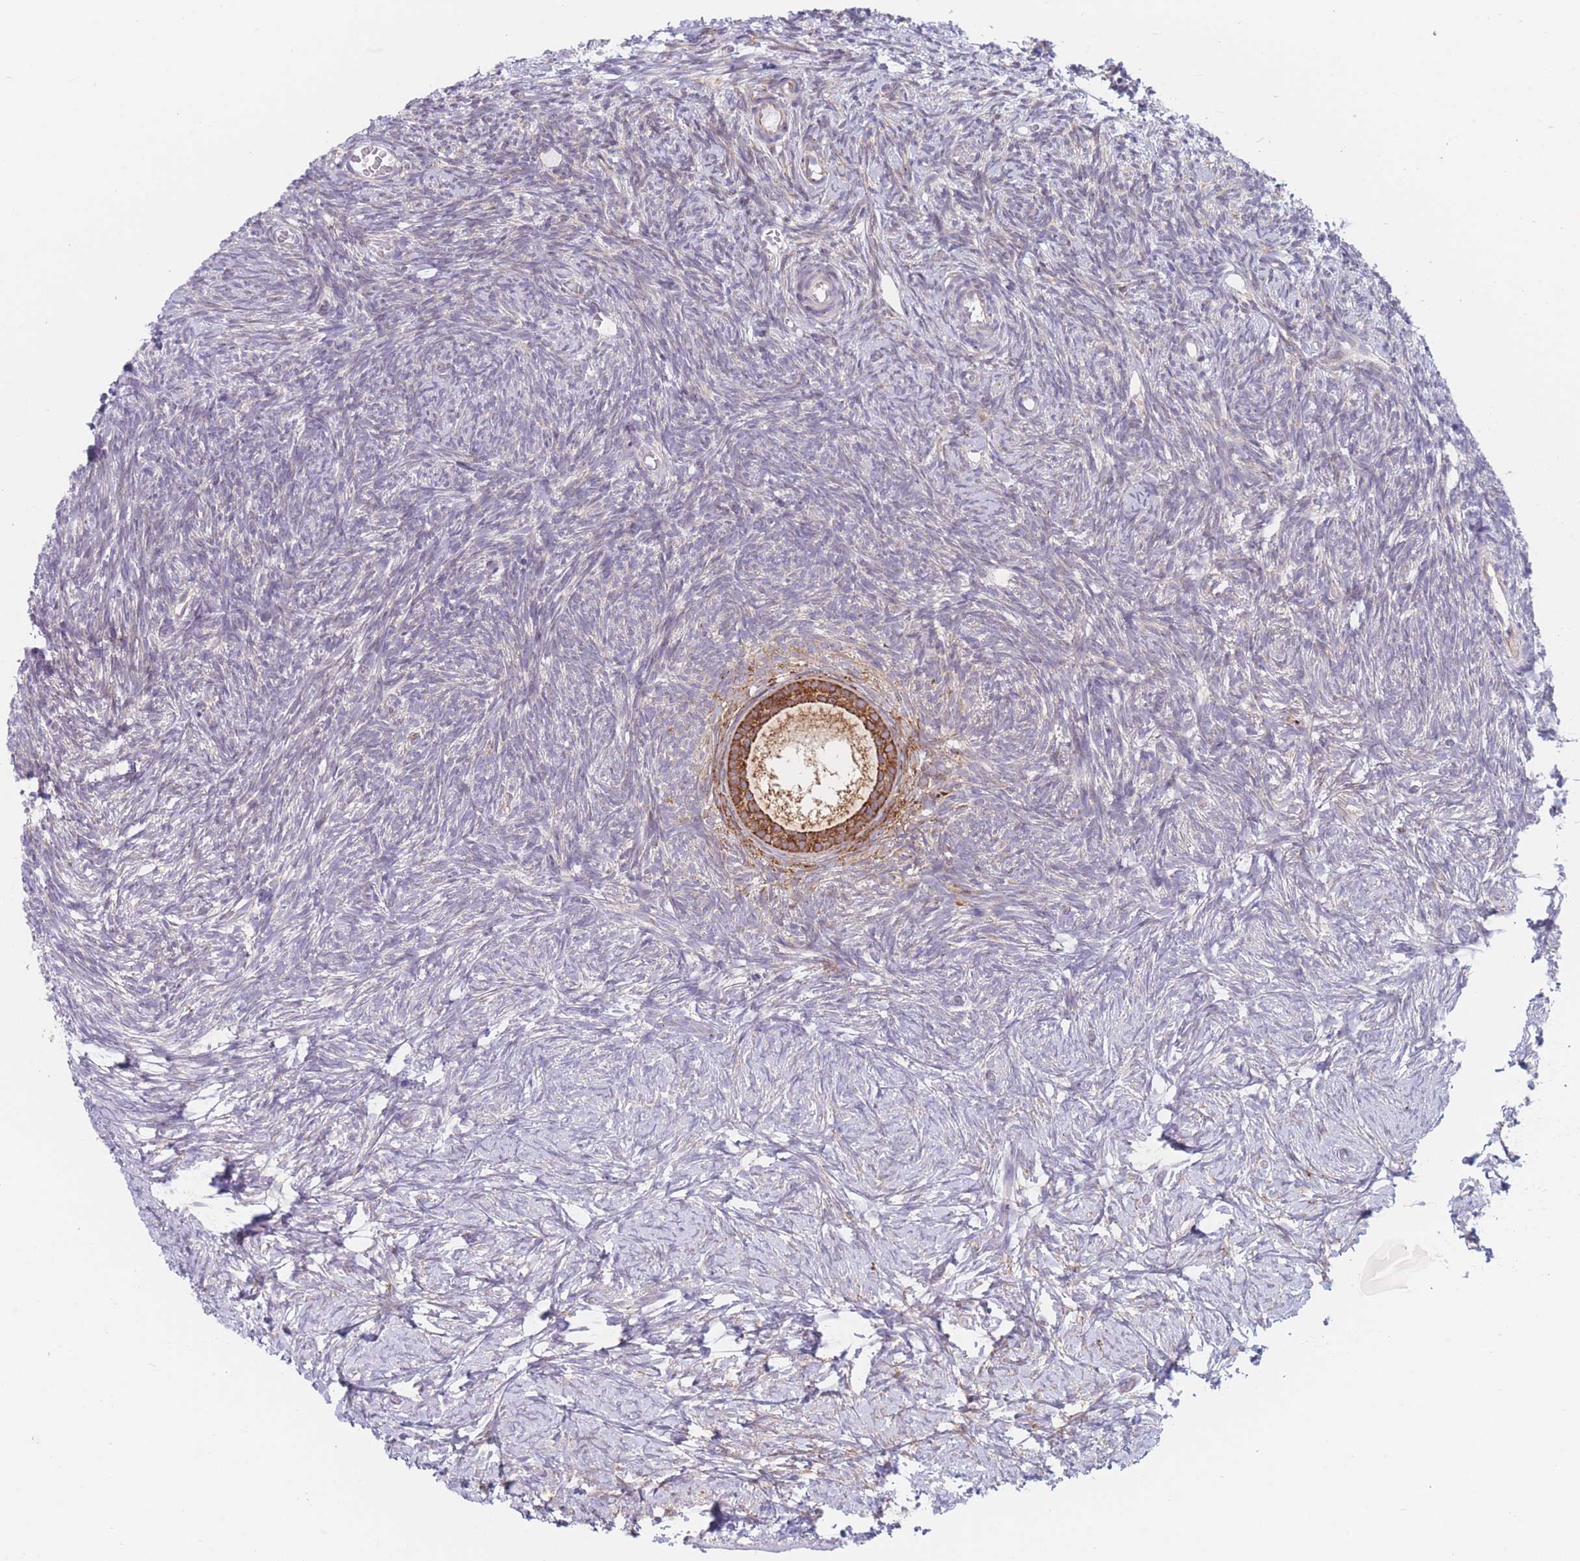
{"staining": {"intensity": "strong", "quantity": ">75%", "location": "cytoplasmic/membranous"}, "tissue": "ovary", "cell_type": "Follicle cells", "image_type": "normal", "snomed": [{"axis": "morphology", "description": "Normal tissue, NOS"}, {"axis": "topography", "description": "Ovary"}], "caption": "Immunohistochemical staining of benign human ovary displays high levels of strong cytoplasmic/membranous positivity in about >75% of follicle cells. (Brightfield microscopy of DAB IHC at high magnification).", "gene": "AK9", "patient": {"sex": "female", "age": 39}}